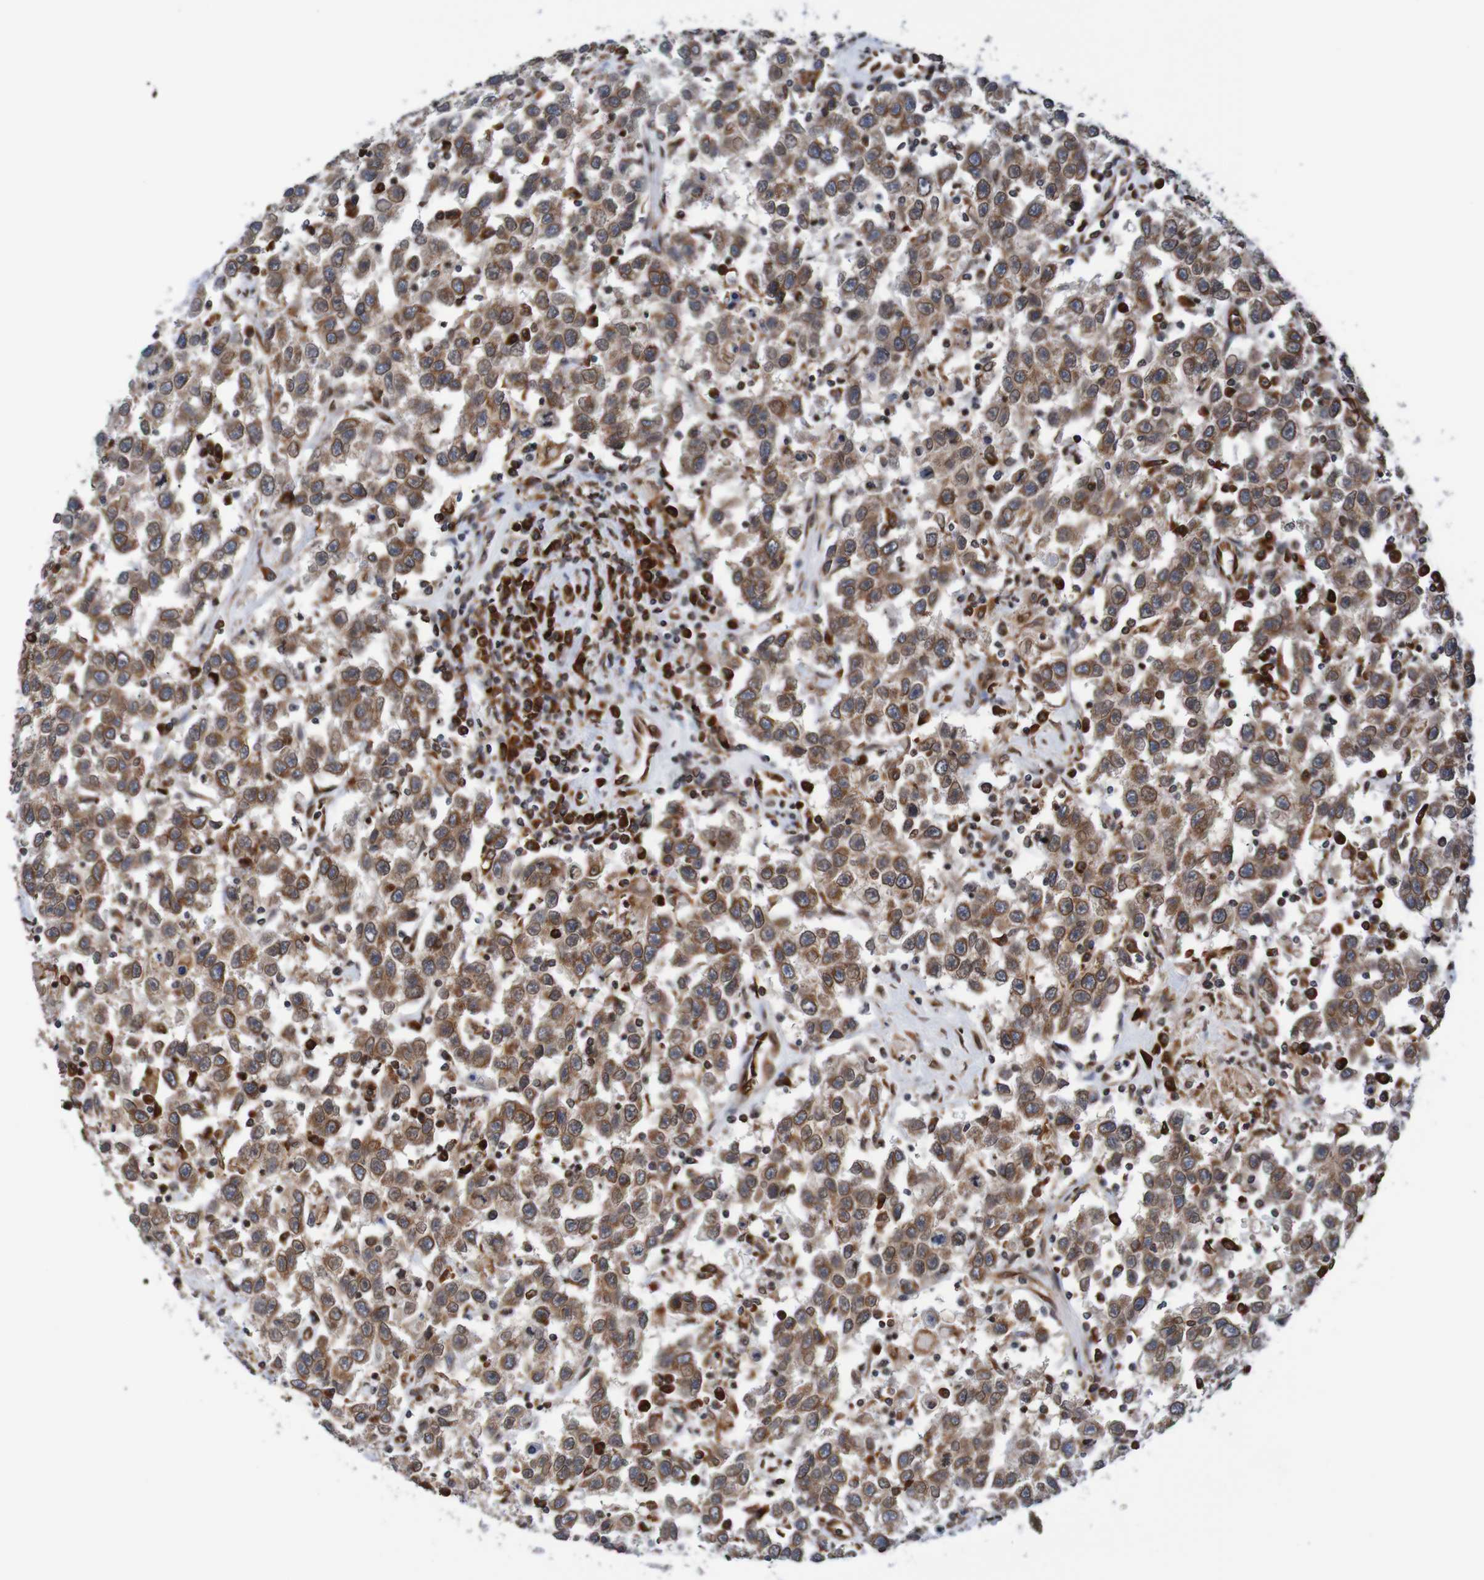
{"staining": {"intensity": "moderate", "quantity": ">75%", "location": "cytoplasmic/membranous,nuclear"}, "tissue": "testis cancer", "cell_type": "Tumor cells", "image_type": "cancer", "snomed": [{"axis": "morphology", "description": "Seminoma, NOS"}, {"axis": "topography", "description": "Testis"}], "caption": "There is medium levels of moderate cytoplasmic/membranous and nuclear expression in tumor cells of testis cancer, as demonstrated by immunohistochemical staining (brown color).", "gene": "TMEM109", "patient": {"sex": "male", "age": 41}}